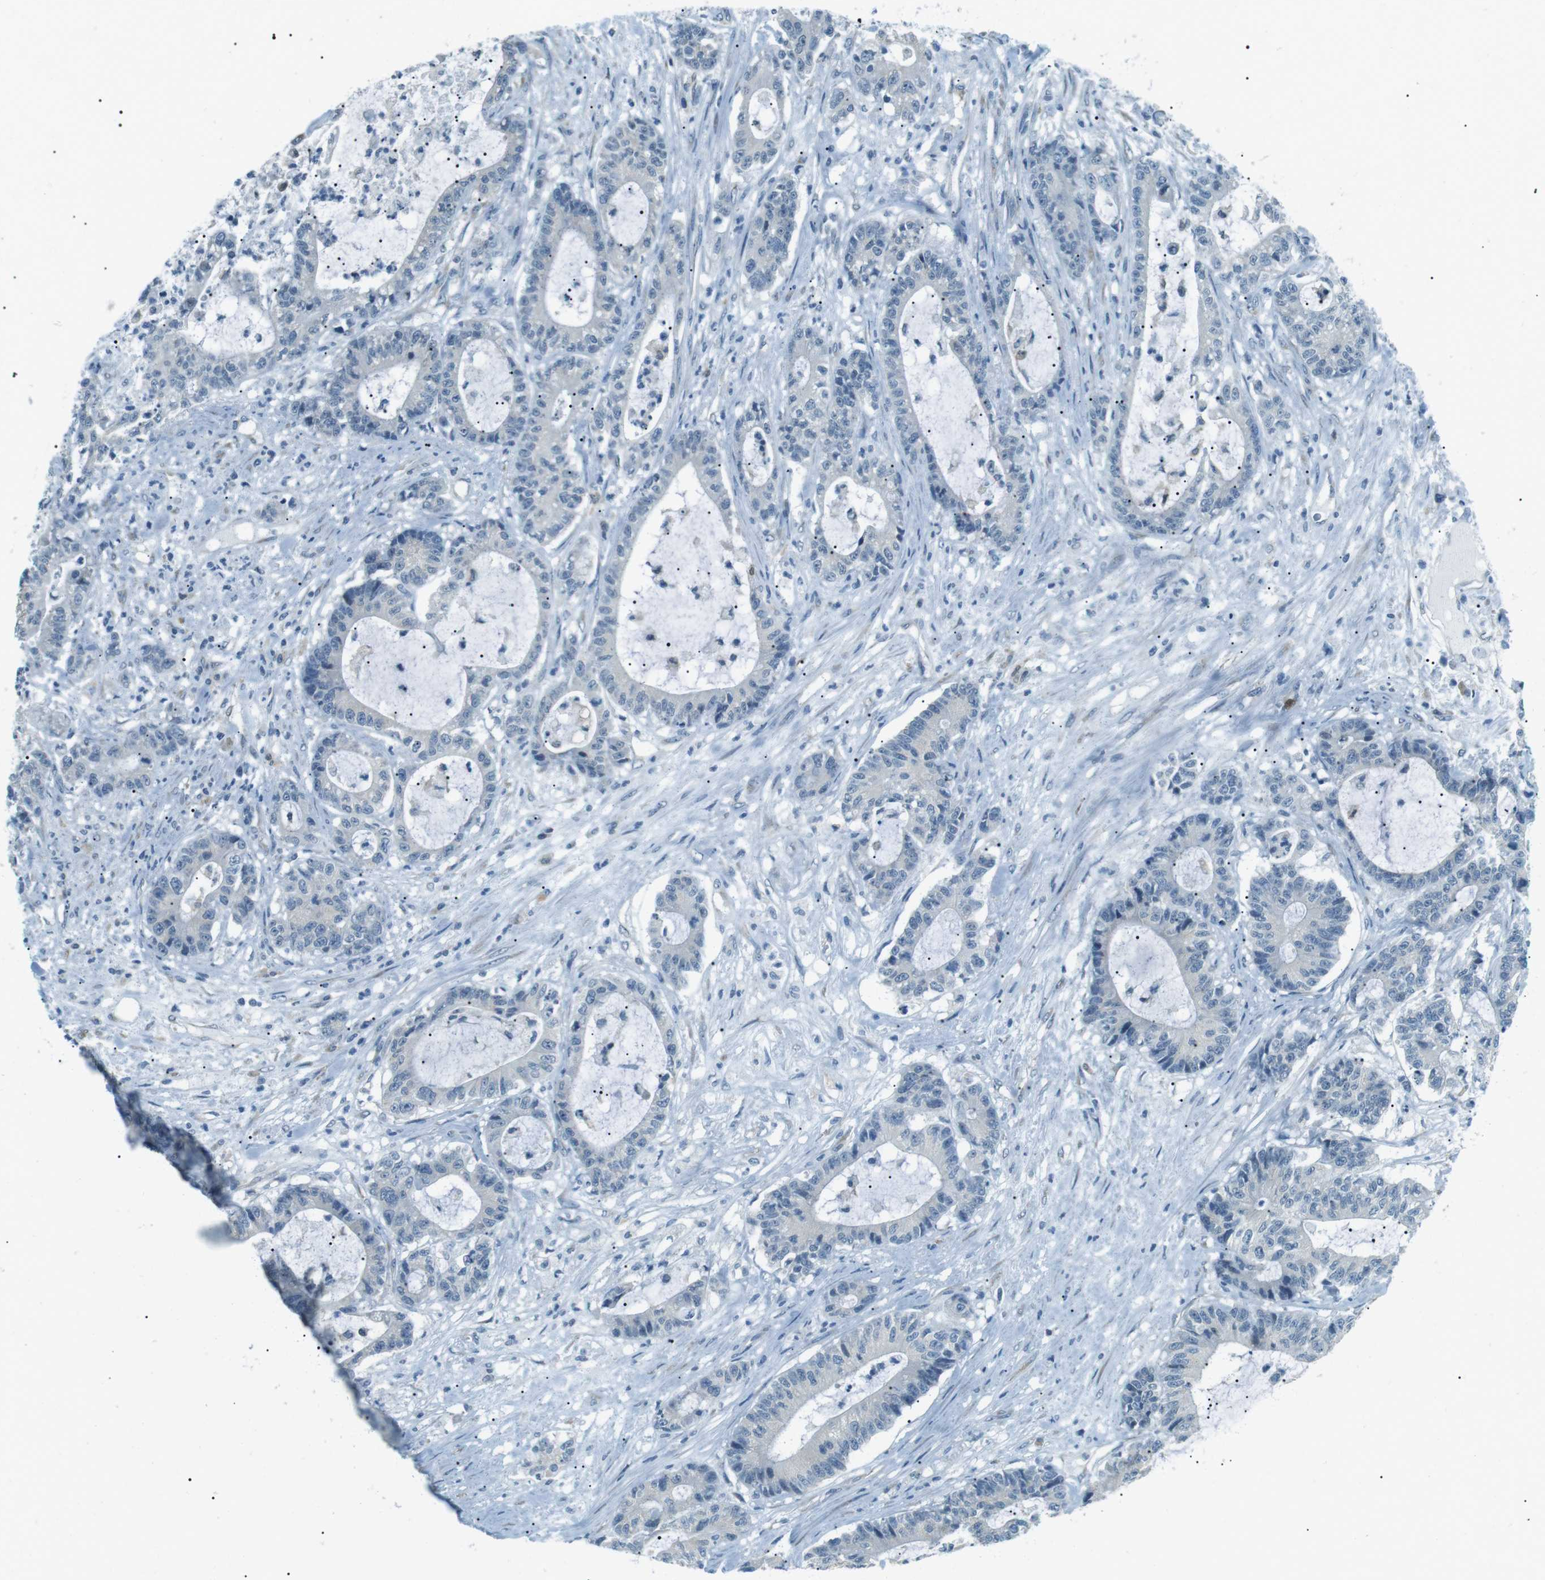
{"staining": {"intensity": "negative", "quantity": "none", "location": "none"}, "tissue": "colorectal cancer", "cell_type": "Tumor cells", "image_type": "cancer", "snomed": [{"axis": "morphology", "description": "Adenocarcinoma, NOS"}, {"axis": "topography", "description": "Colon"}], "caption": "A high-resolution photomicrograph shows IHC staining of colorectal adenocarcinoma, which demonstrates no significant staining in tumor cells.", "gene": "SERPINB2", "patient": {"sex": "female", "age": 84}}